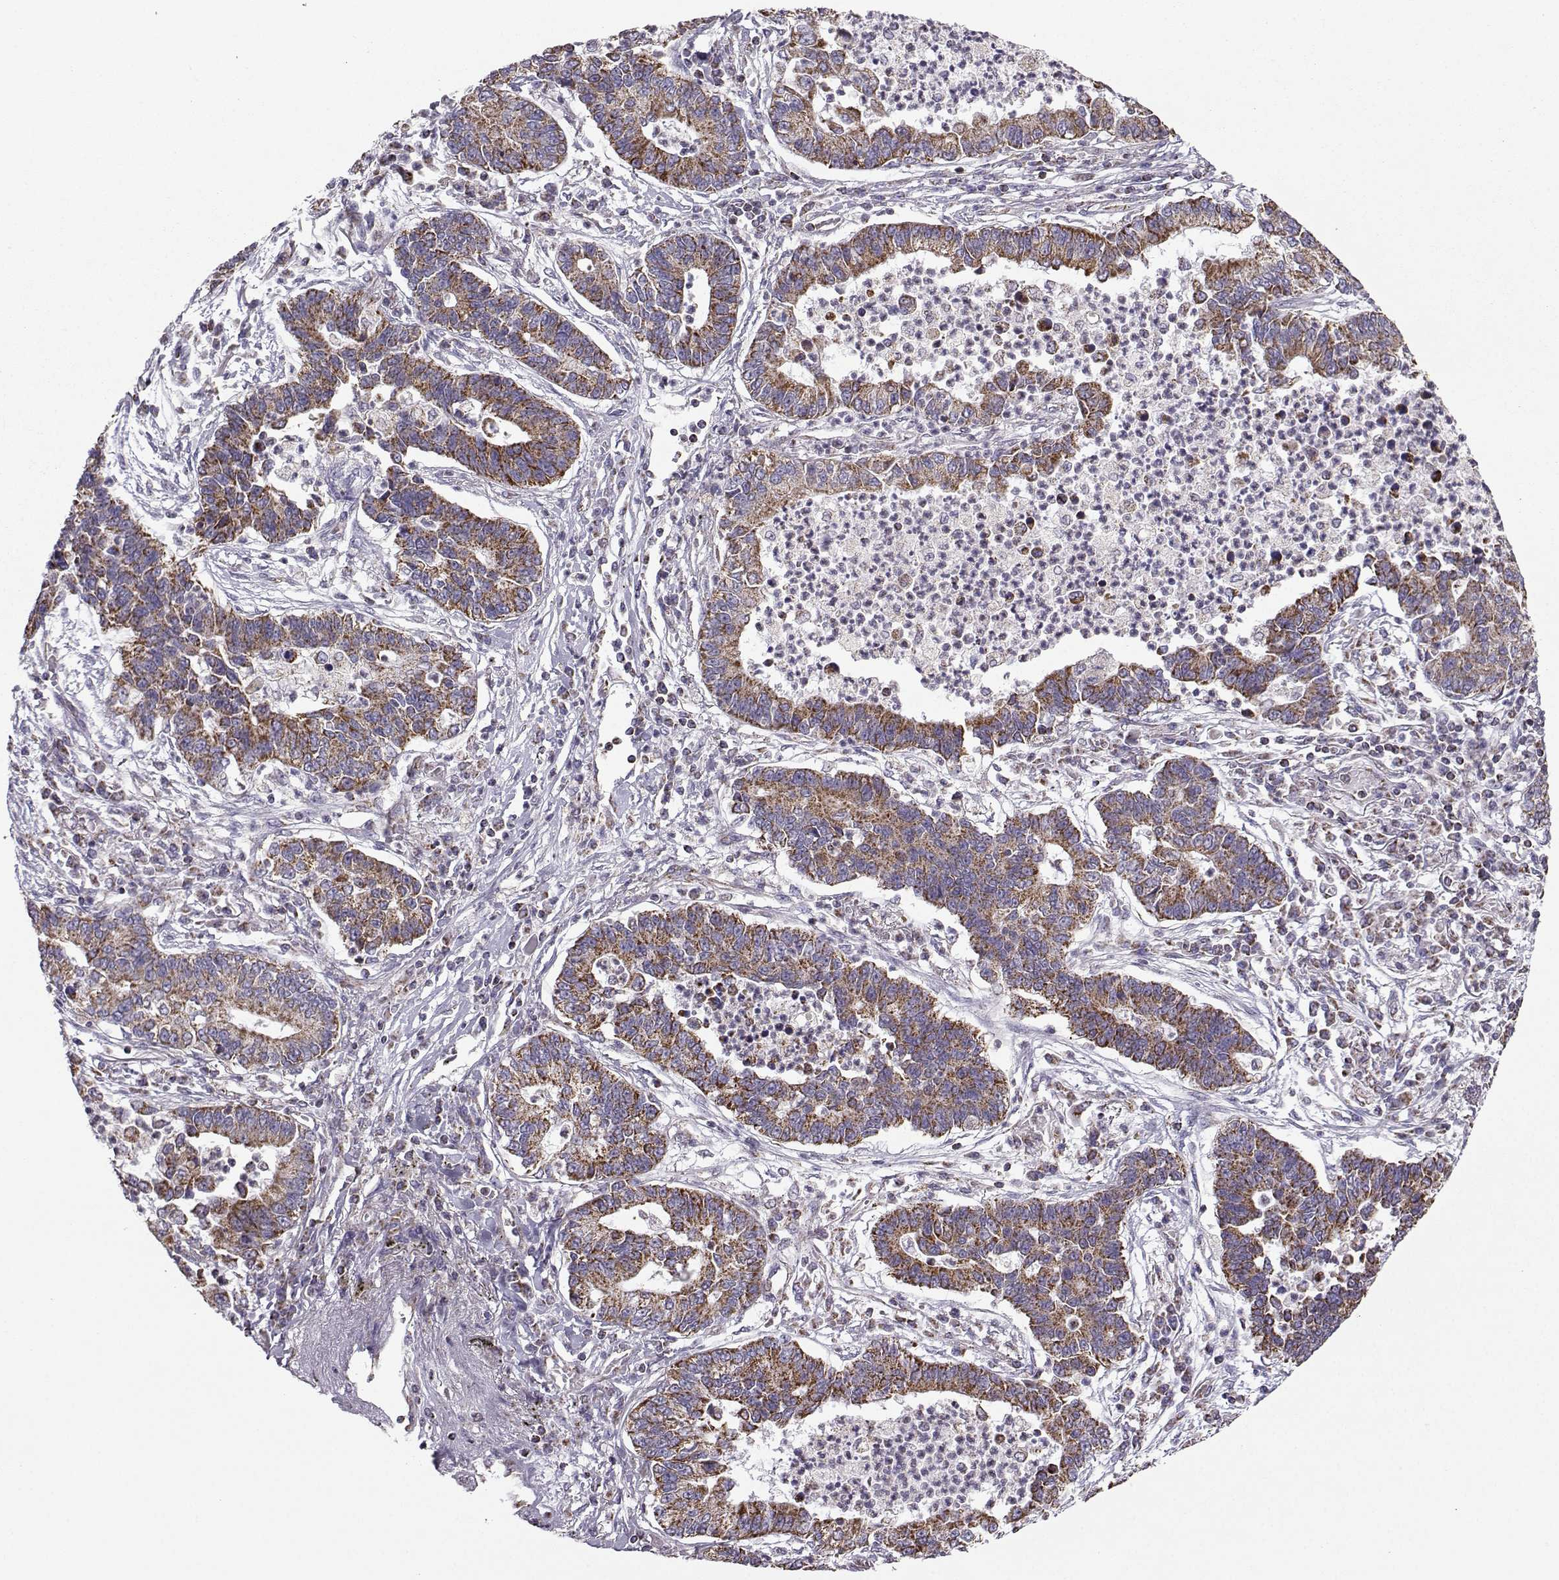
{"staining": {"intensity": "strong", "quantity": "25%-75%", "location": "cytoplasmic/membranous"}, "tissue": "lung cancer", "cell_type": "Tumor cells", "image_type": "cancer", "snomed": [{"axis": "morphology", "description": "Adenocarcinoma, NOS"}, {"axis": "topography", "description": "Lung"}], "caption": "Lung cancer stained with a protein marker reveals strong staining in tumor cells.", "gene": "NECAB3", "patient": {"sex": "female", "age": 57}}